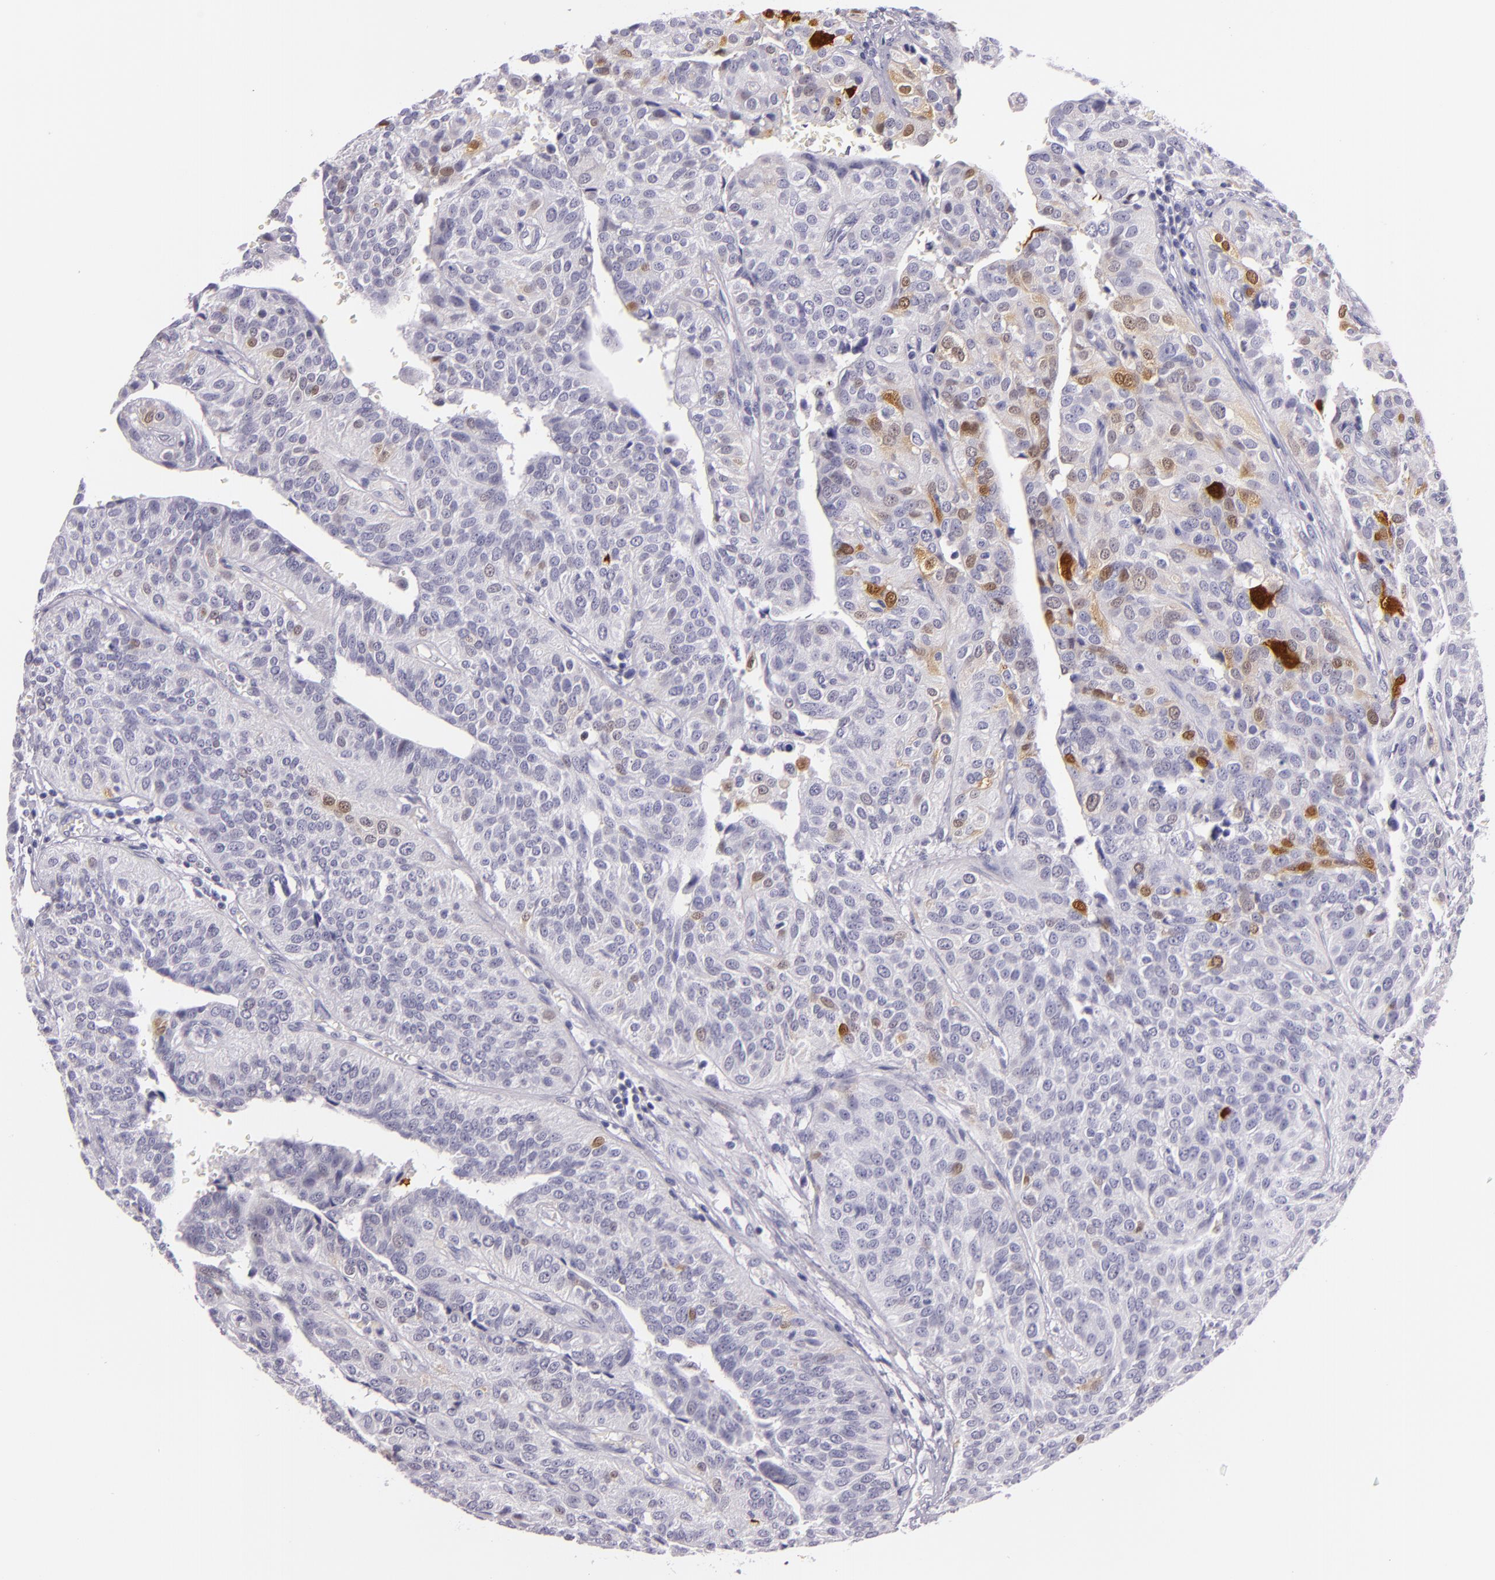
{"staining": {"intensity": "moderate", "quantity": "<25%", "location": "nuclear"}, "tissue": "urothelial cancer", "cell_type": "Tumor cells", "image_type": "cancer", "snomed": [{"axis": "morphology", "description": "Urothelial carcinoma, High grade"}, {"axis": "topography", "description": "Urinary bladder"}], "caption": "DAB (3,3'-diaminobenzidine) immunohistochemical staining of urothelial cancer exhibits moderate nuclear protein expression in about <25% of tumor cells.", "gene": "MT1A", "patient": {"sex": "male", "age": 56}}